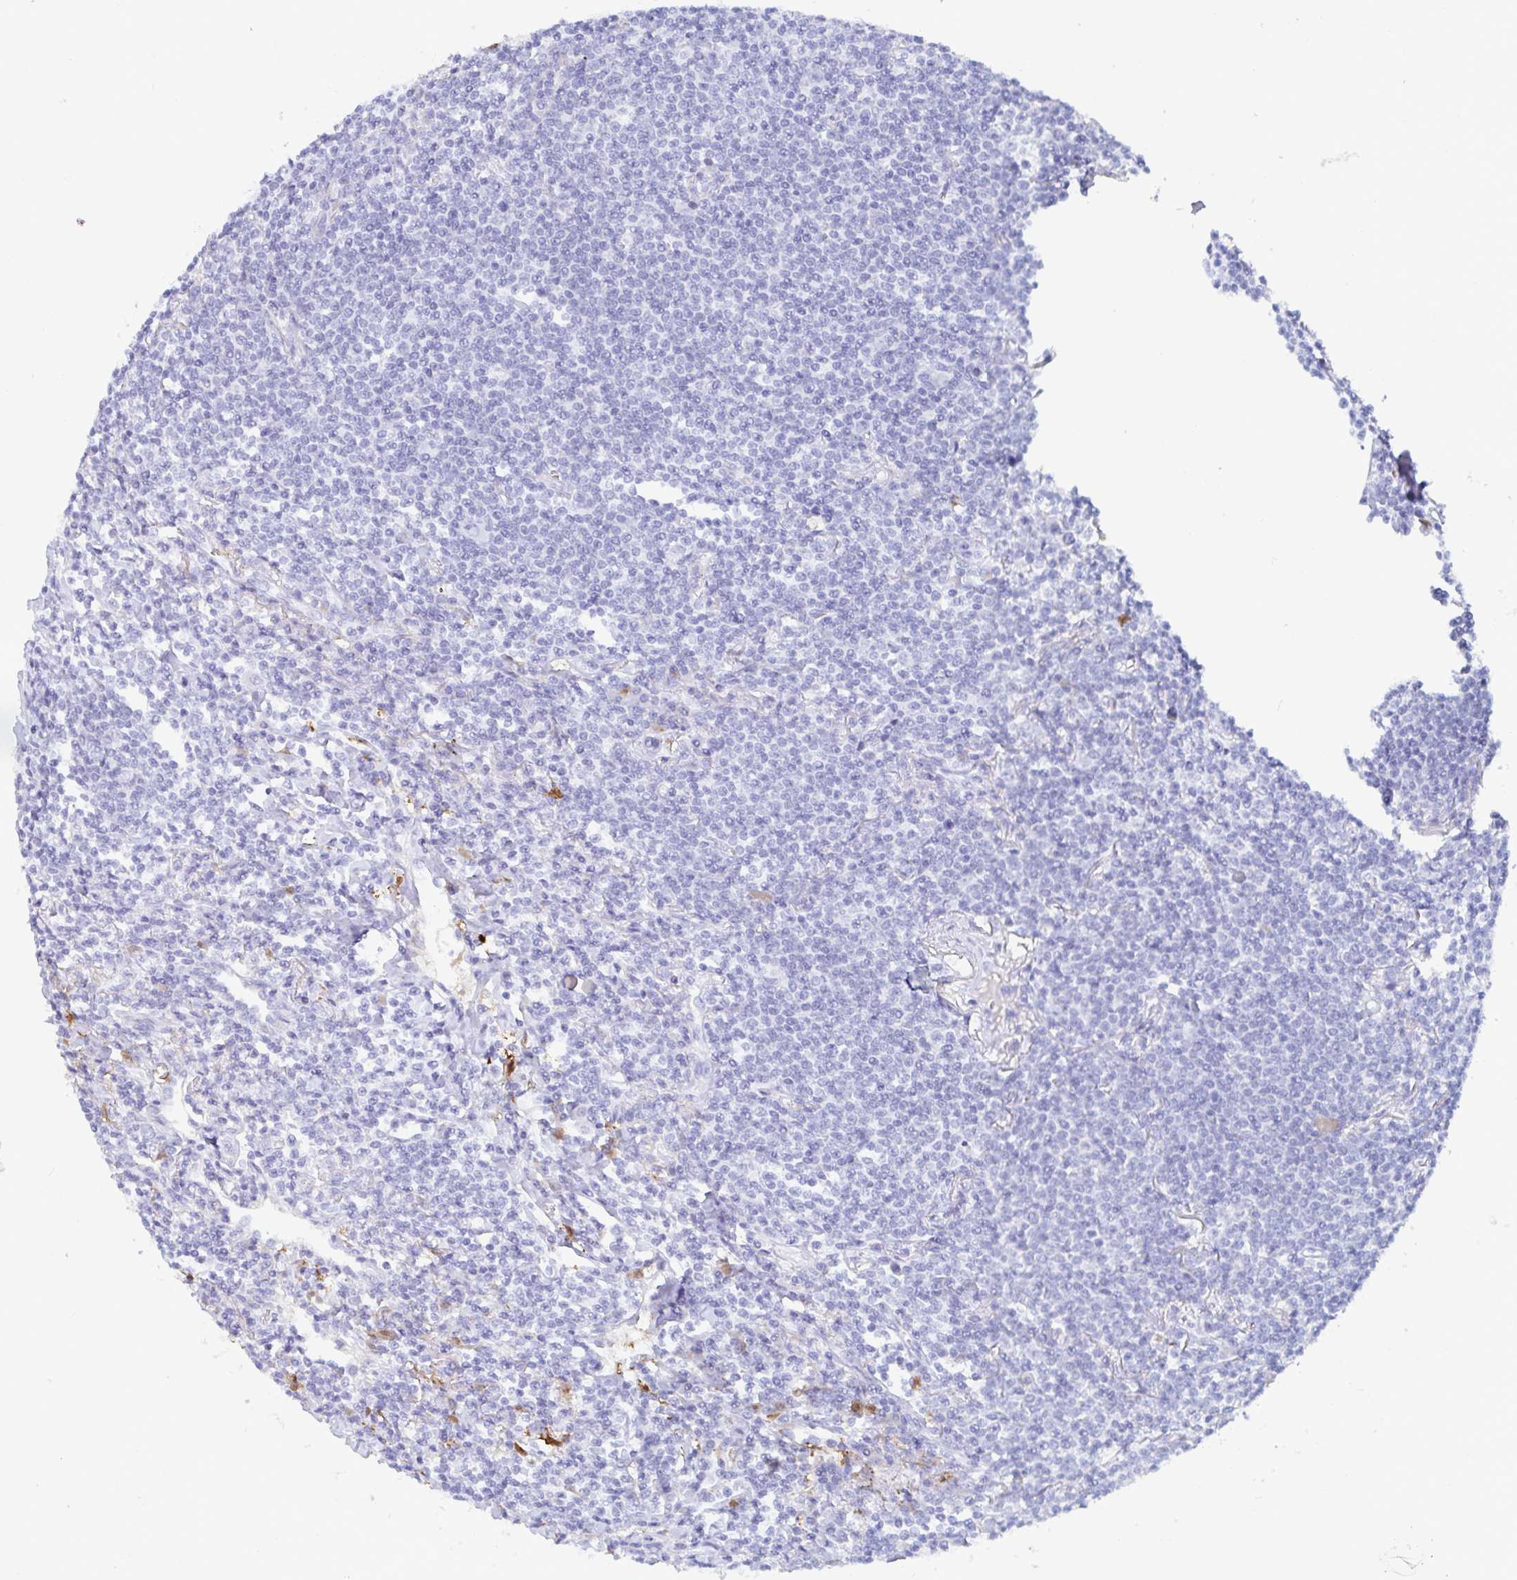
{"staining": {"intensity": "negative", "quantity": "none", "location": "none"}, "tissue": "lymphoma", "cell_type": "Tumor cells", "image_type": "cancer", "snomed": [{"axis": "morphology", "description": "Malignant lymphoma, non-Hodgkin's type, Low grade"}, {"axis": "topography", "description": "Lung"}], "caption": "Tumor cells show no significant positivity in lymphoma.", "gene": "OR2A4", "patient": {"sex": "female", "age": 71}}